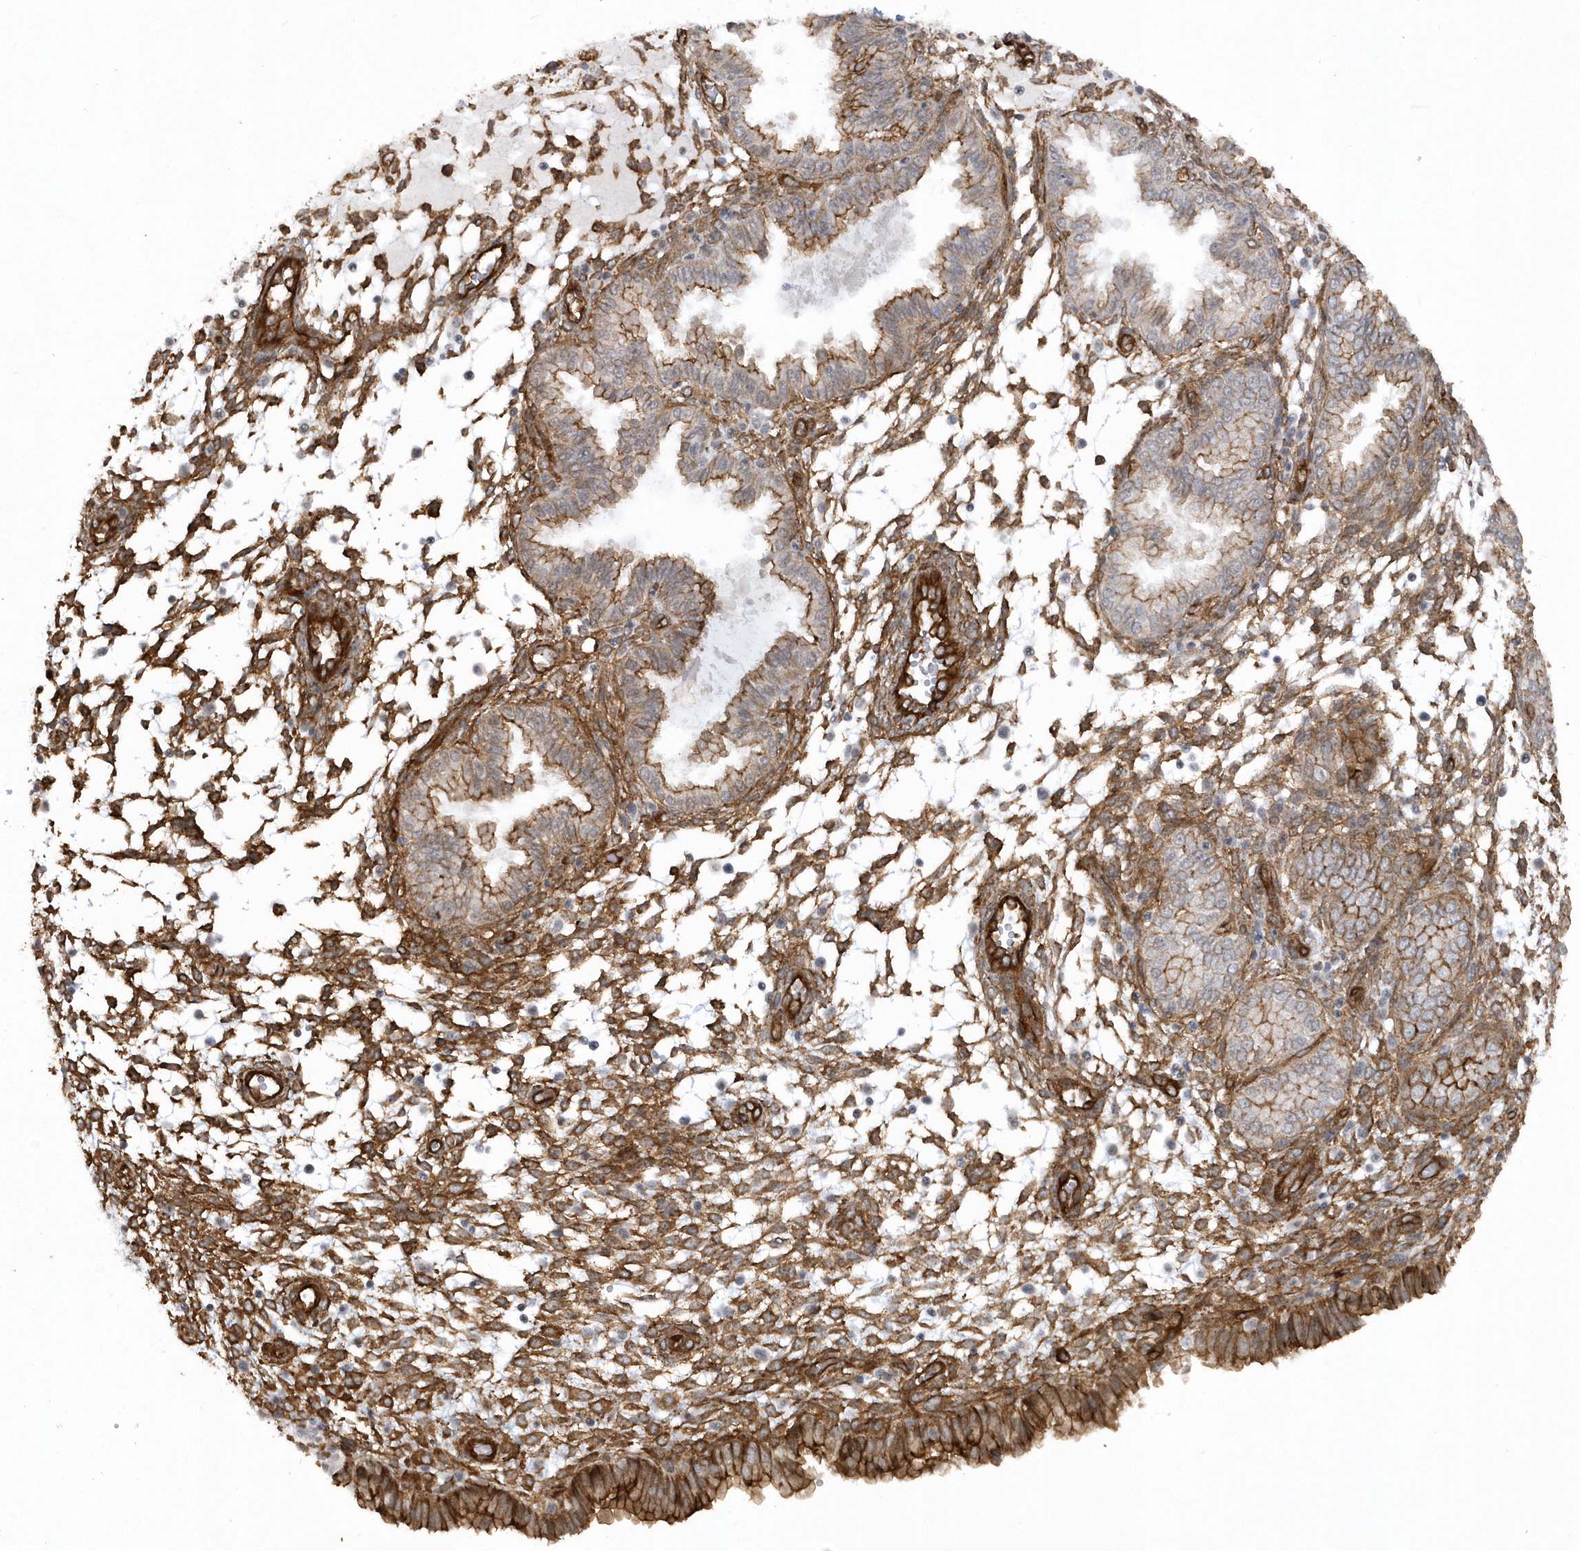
{"staining": {"intensity": "moderate", "quantity": "<25%", "location": "cytoplasmic/membranous"}, "tissue": "endometrium", "cell_type": "Cells in endometrial stroma", "image_type": "normal", "snomed": [{"axis": "morphology", "description": "Normal tissue, NOS"}, {"axis": "topography", "description": "Endometrium"}], "caption": "Immunohistochemistry of benign human endometrium displays low levels of moderate cytoplasmic/membranous staining in approximately <25% of cells in endometrial stroma. The staining was performed using DAB to visualize the protein expression in brown, while the nuclei were stained in blue with hematoxylin (Magnification: 20x).", "gene": "RAI14", "patient": {"sex": "female", "age": 33}}